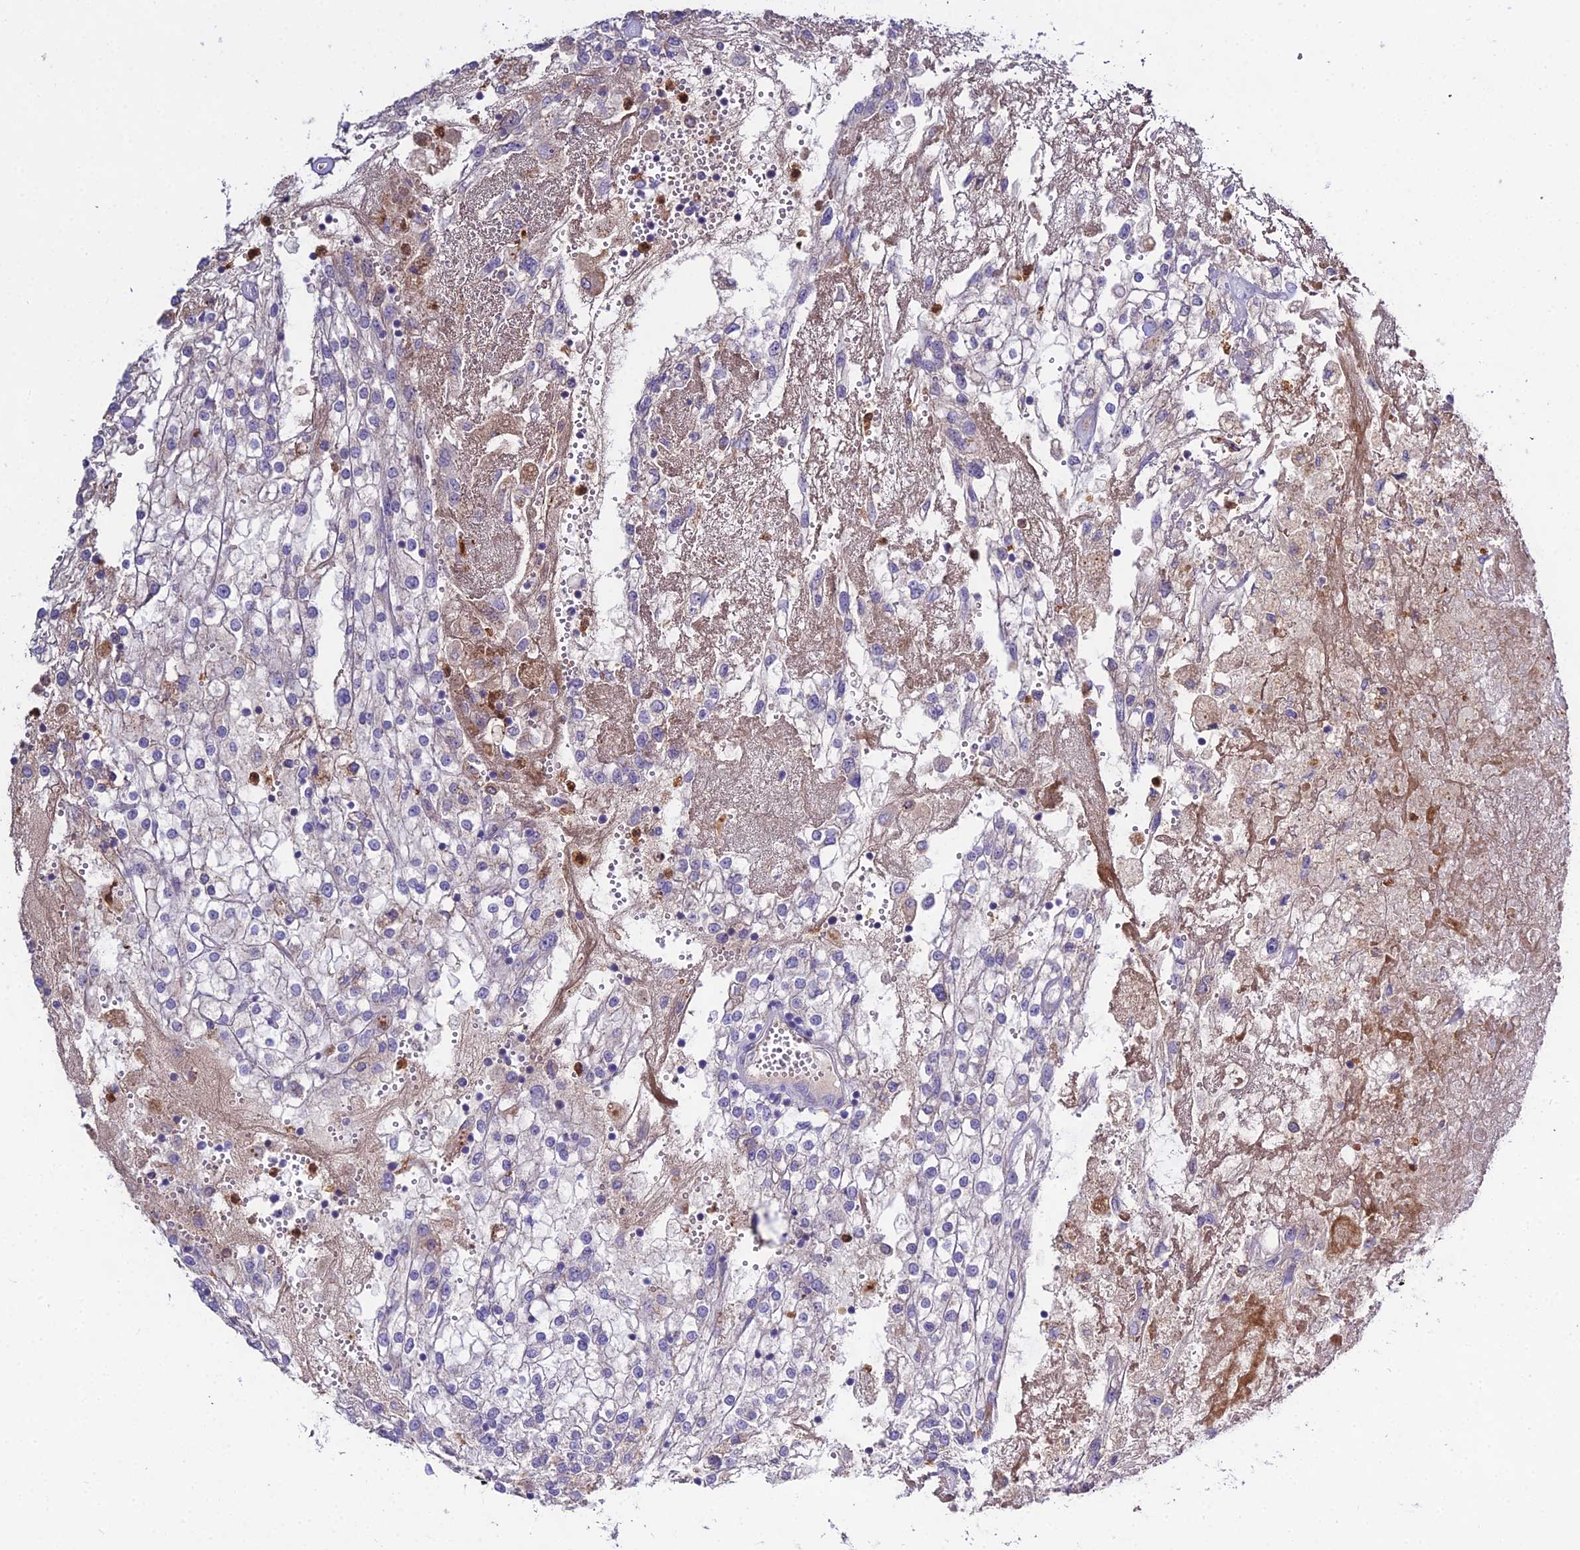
{"staining": {"intensity": "weak", "quantity": "<25%", "location": "cytoplasmic/membranous"}, "tissue": "renal cancer", "cell_type": "Tumor cells", "image_type": "cancer", "snomed": [{"axis": "morphology", "description": "Adenocarcinoma, NOS"}, {"axis": "topography", "description": "Kidney"}], "caption": "Immunohistochemistry (IHC) histopathology image of neoplastic tissue: human adenocarcinoma (renal) stained with DAB displays no significant protein positivity in tumor cells.", "gene": "EID2", "patient": {"sex": "female", "age": 52}}